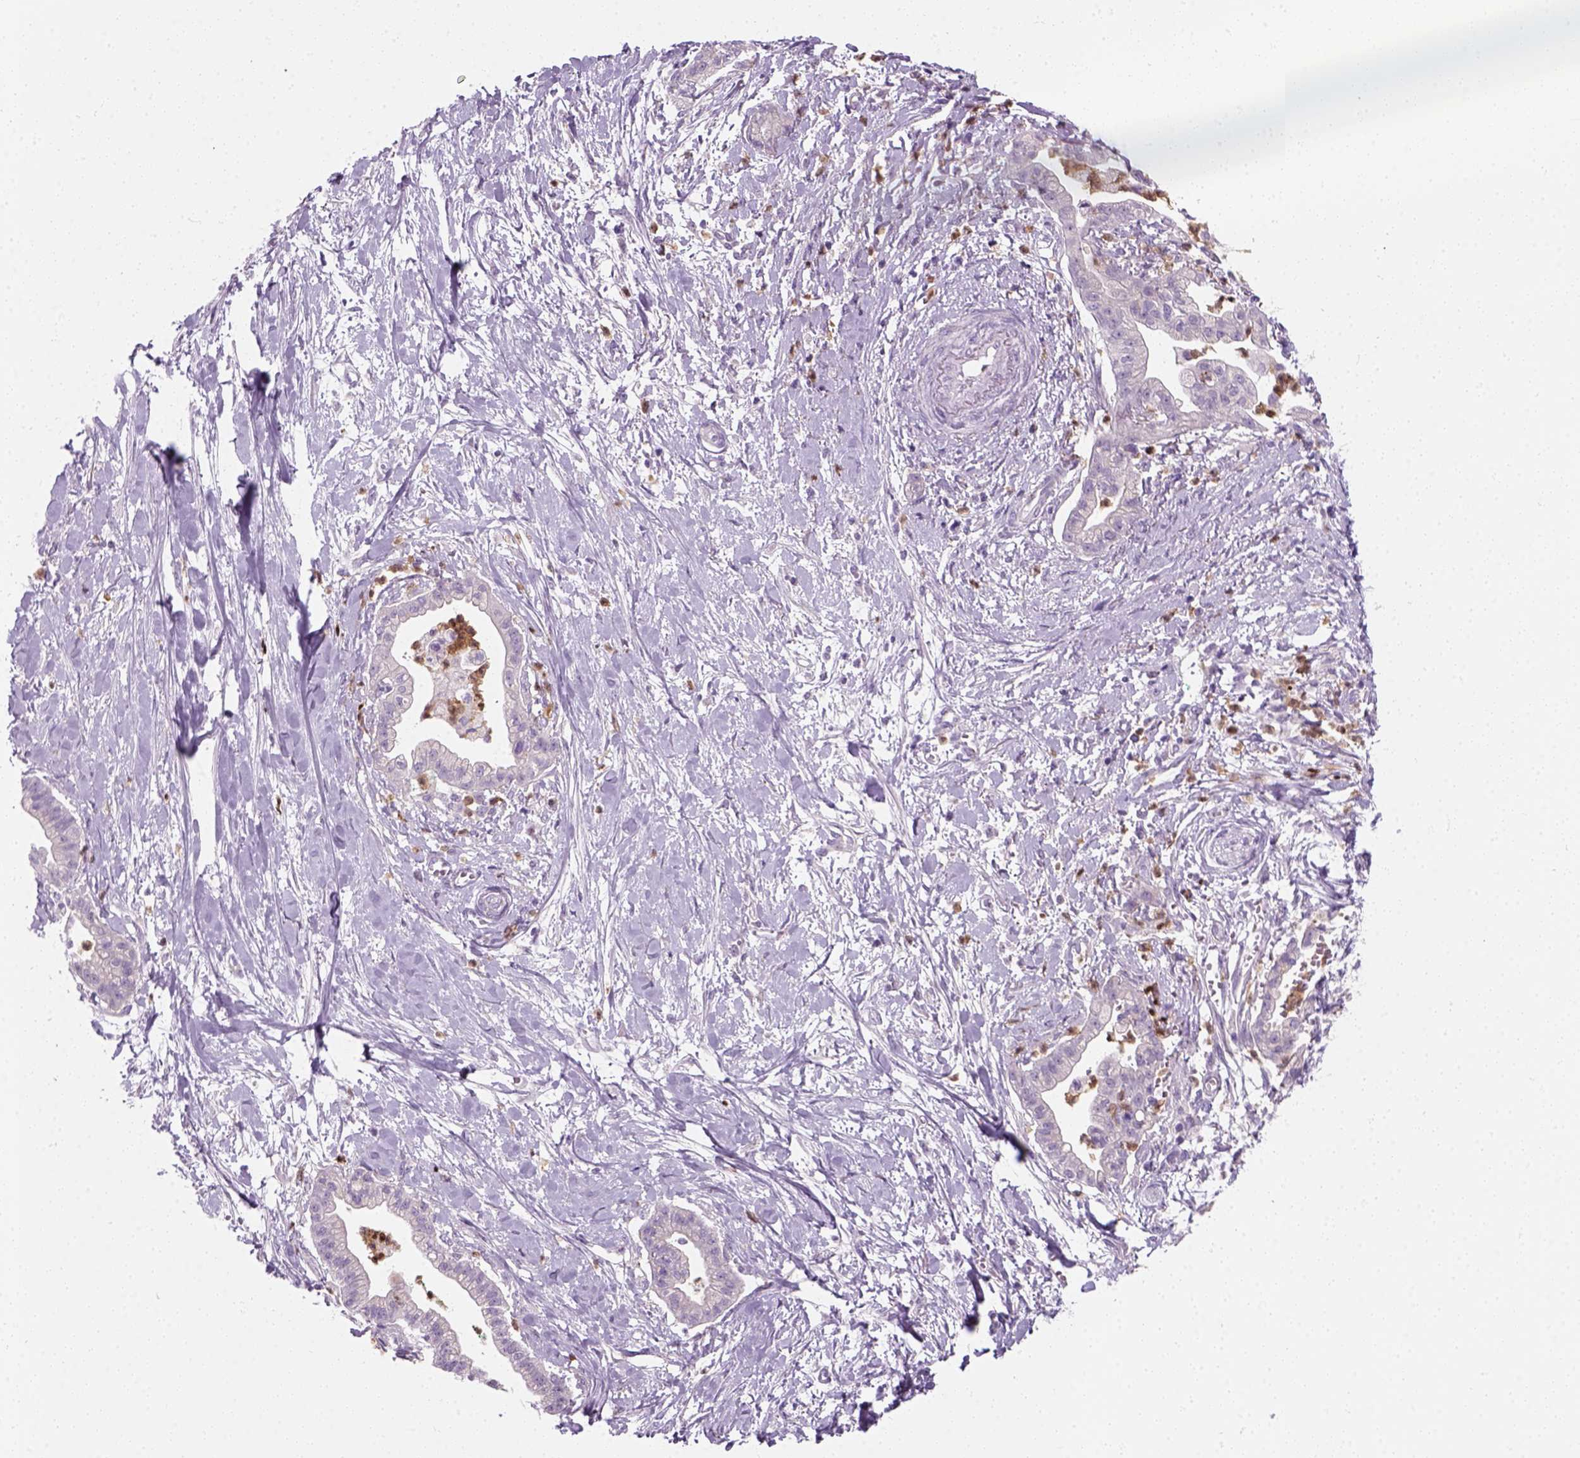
{"staining": {"intensity": "negative", "quantity": "none", "location": "none"}, "tissue": "pancreatic cancer", "cell_type": "Tumor cells", "image_type": "cancer", "snomed": [{"axis": "morphology", "description": "Normal tissue, NOS"}, {"axis": "morphology", "description": "Adenocarcinoma, NOS"}, {"axis": "topography", "description": "Lymph node"}, {"axis": "topography", "description": "Pancreas"}], "caption": "Immunohistochemistry (IHC) histopathology image of human pancreatic adenocarcinoma stained for a protein (brown), which exhibits no positivity in tumor cells.", "gene": "IL4", "patient": {"sex": "female", "age": 58}}